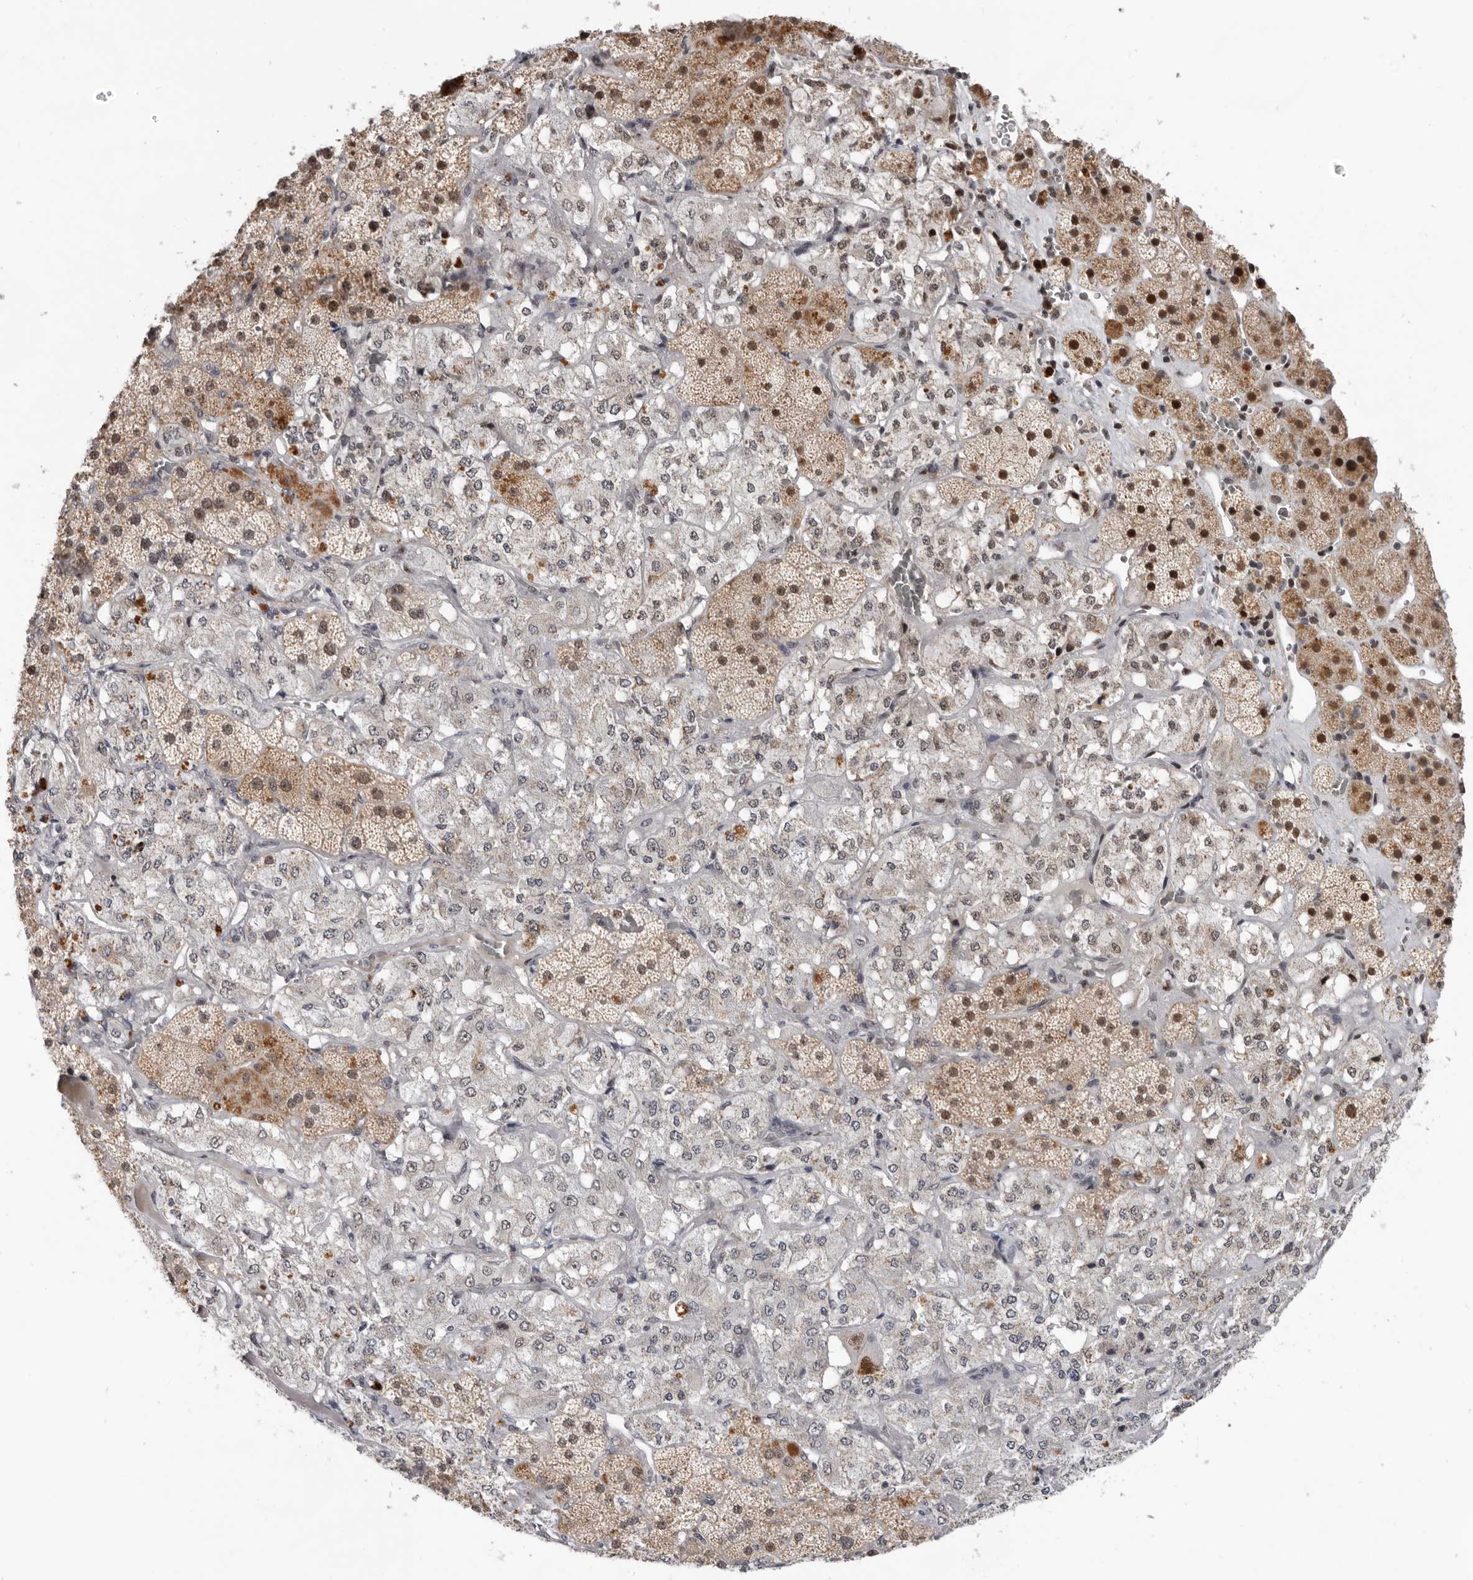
{"staining": {"intensity": "strong", "quantity": "25%-75%", "location": "nuclear"}, "tissue": "adrenal gland", "cell_type": "Glandular cells", "image_type": "normal", "snomed": [{"axis": "morphology", "description": "Normal tissue, NOS"}, {"axis": "topography", "description": "Adrenal gland"}], "caption": "Adrenal gland stained with a protein marker exhibits strong staining in glandular cells.", "gene": "BRCA2", "patient": {"sex": "male", "age": 57}}